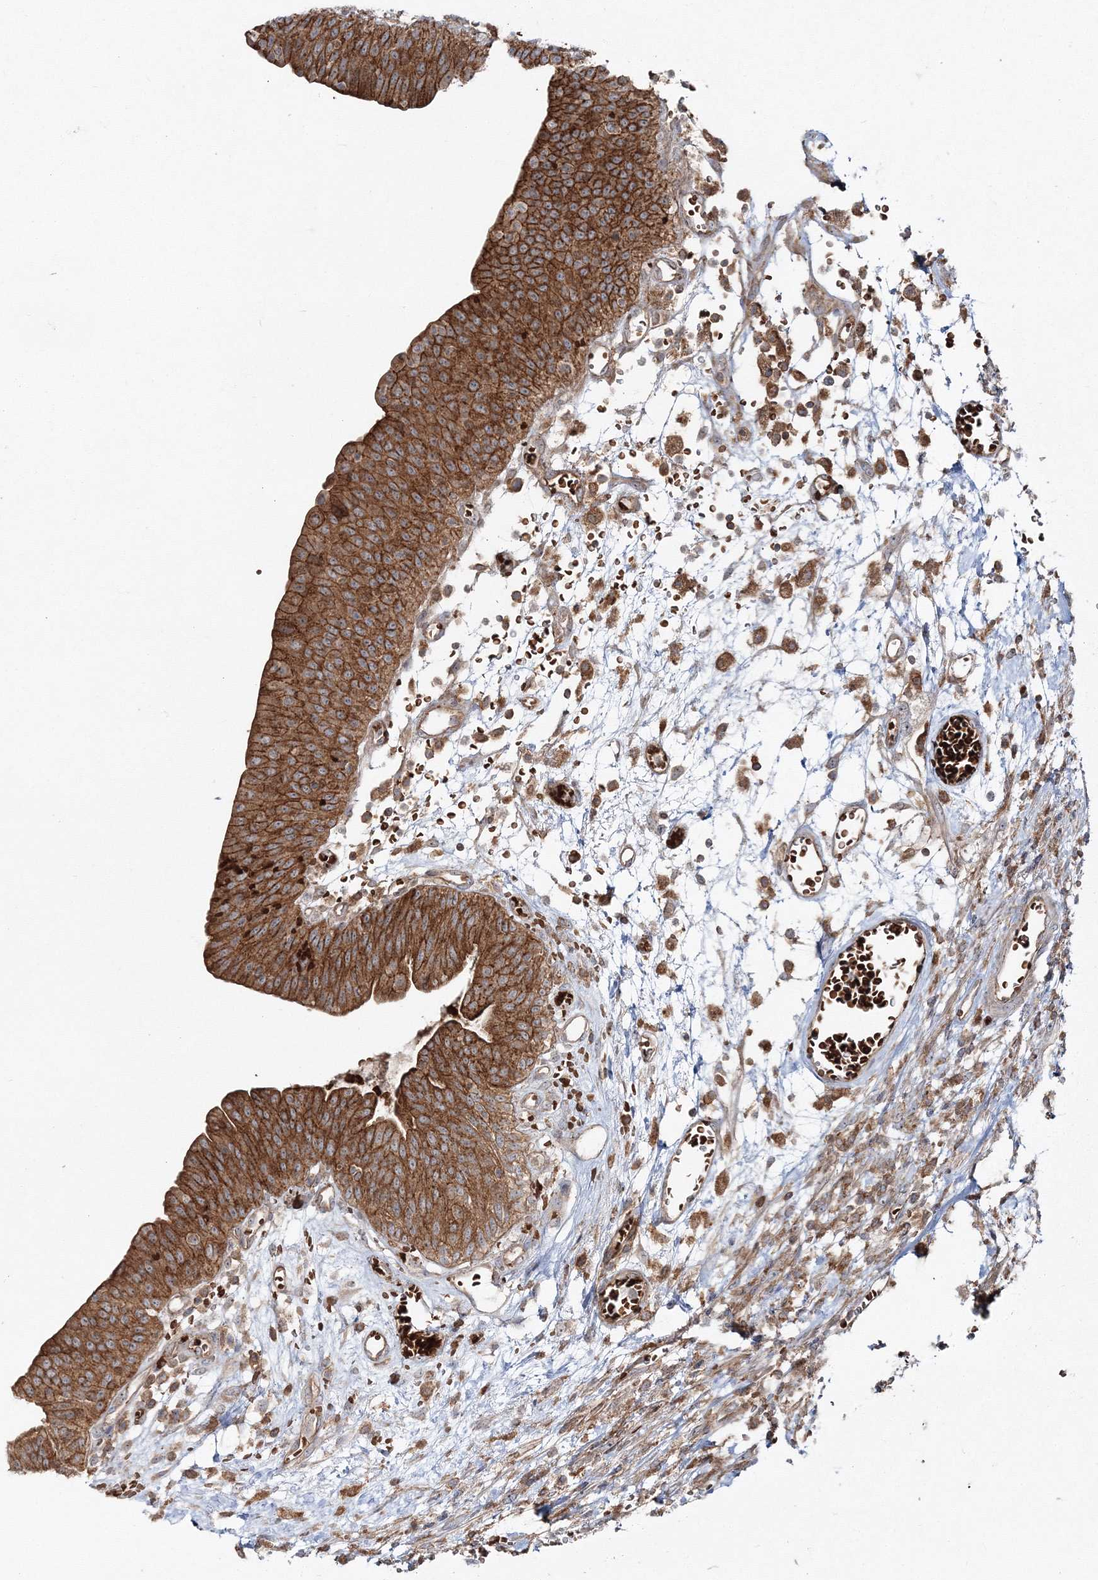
{"staining": {"intensity": "moderate", "quantity": ">75%", "location": "cytoplasmic/membranous"}, "tissue": "urothelial cancer", "cell_type": "Tumor cells", "image_type": "cancer", "snomed": [{"axis": "morphology", "description": "Urothelial carcinoma, High grade"}, {"axis": "topography", "description": "Urinary bladder"}], "caption": "Immunohistochemical staining of human high-grade urothelial carcinoma shows moderate cytoplasmic/membranous protein staining in approximately >75% of tumor cells.", "gene": "PCBD2", "patient": {"sex": "female", "age": 79}}